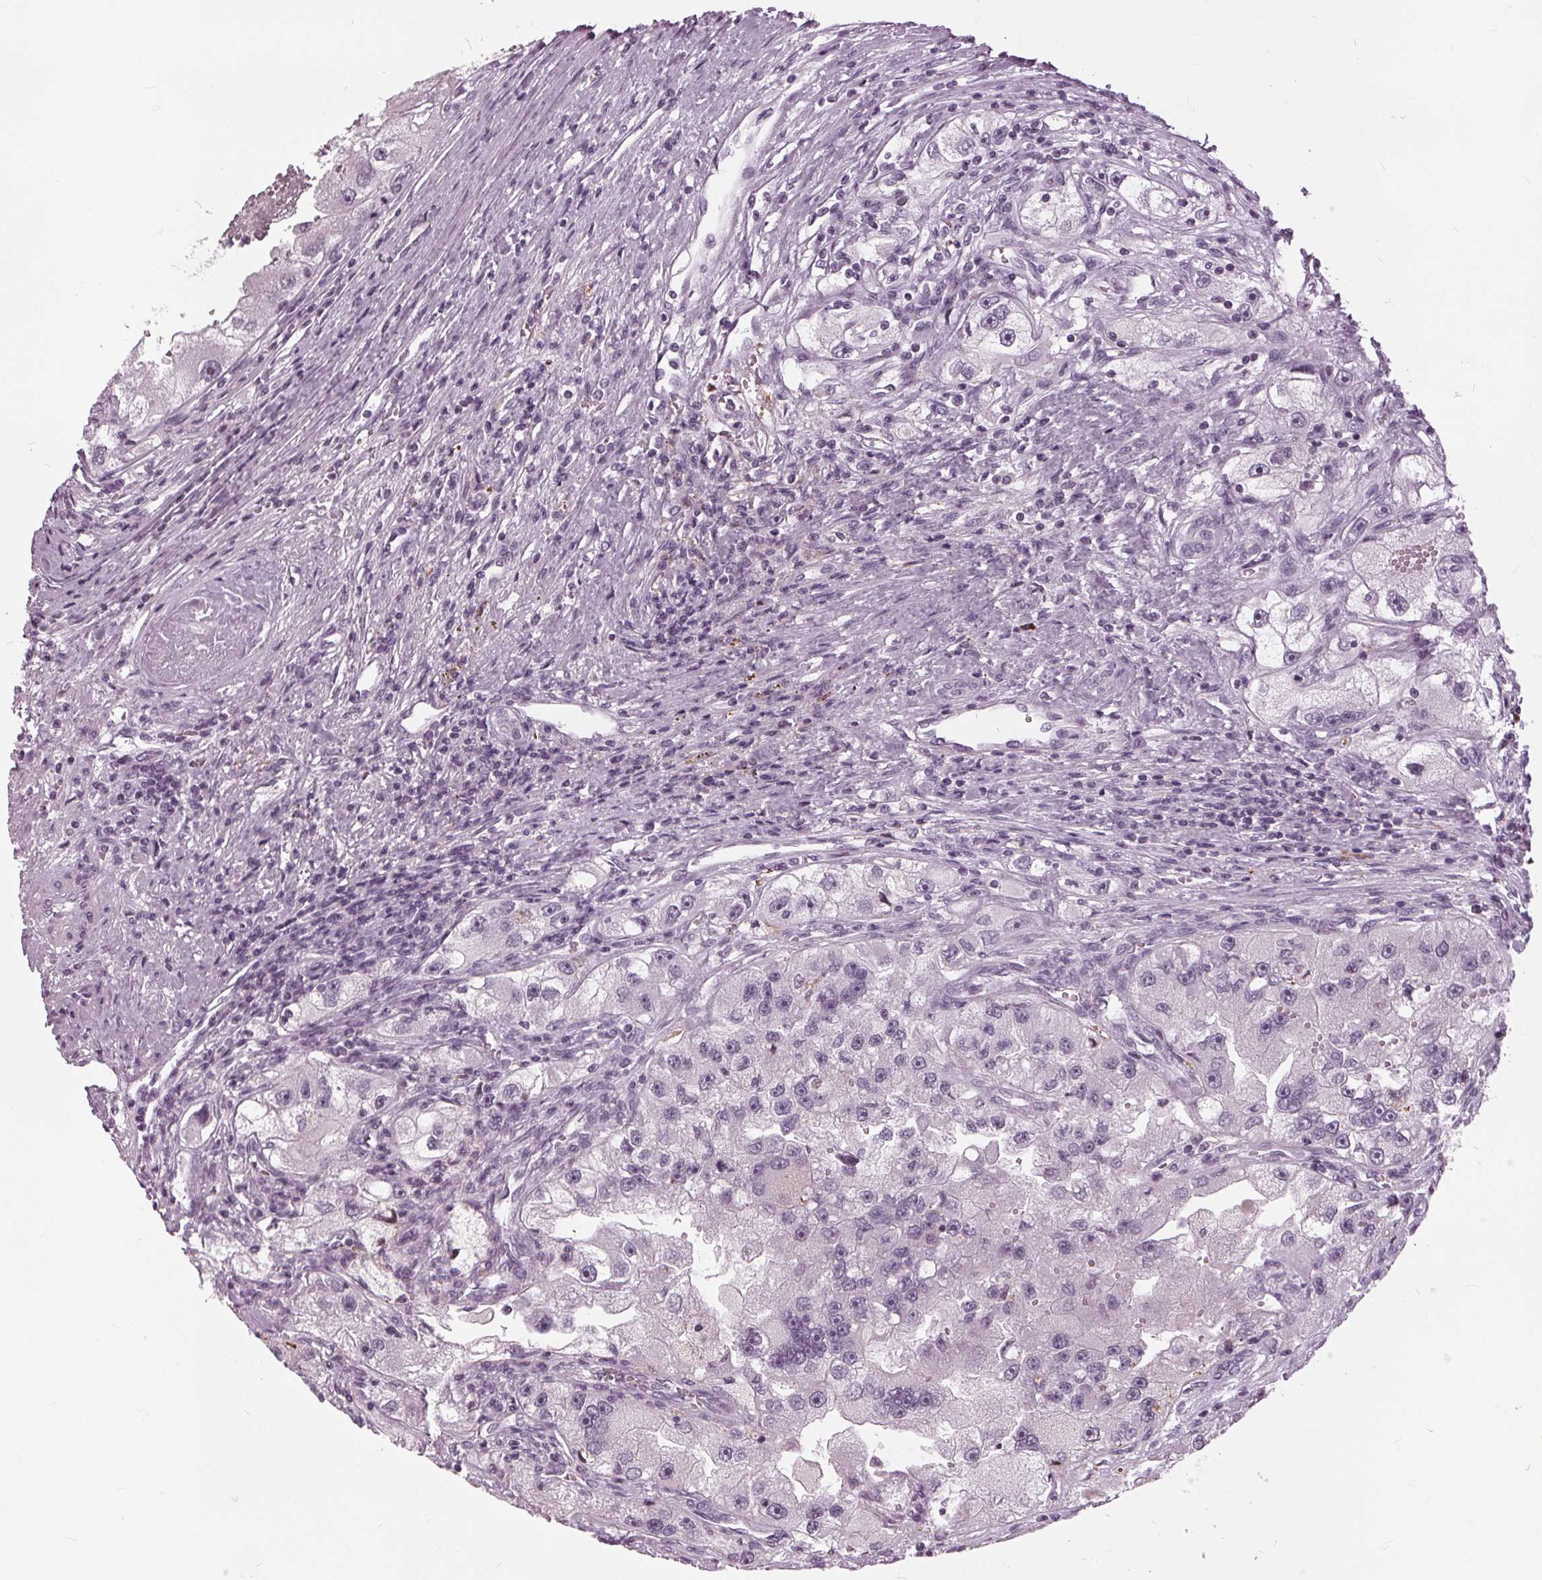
{"staining": {"intensity": "negative", "quantity": "none", "location": "none"}, "tissue": "renal cancer", "cell_type": "Tumor cells", "image_type": "cancer", "snomed": [{"axis": "morphology", "description": "Adenocarcinoma, NOS"}, {"axis": "topography", "description": "Kidney"}], "caption": "This histopathology image is of renal adenocarcinoma stained with immunohistochemistry (IHC) to label a protein in brown with the nuclei are counter-stained blue. There is no staining in tumor cells. (DAB (3,3'-diaminobenzidine) immunohistochemistry, high magnification).", "gene": "SLC9A4", "patient": {"sex": "male", "age": 63}}